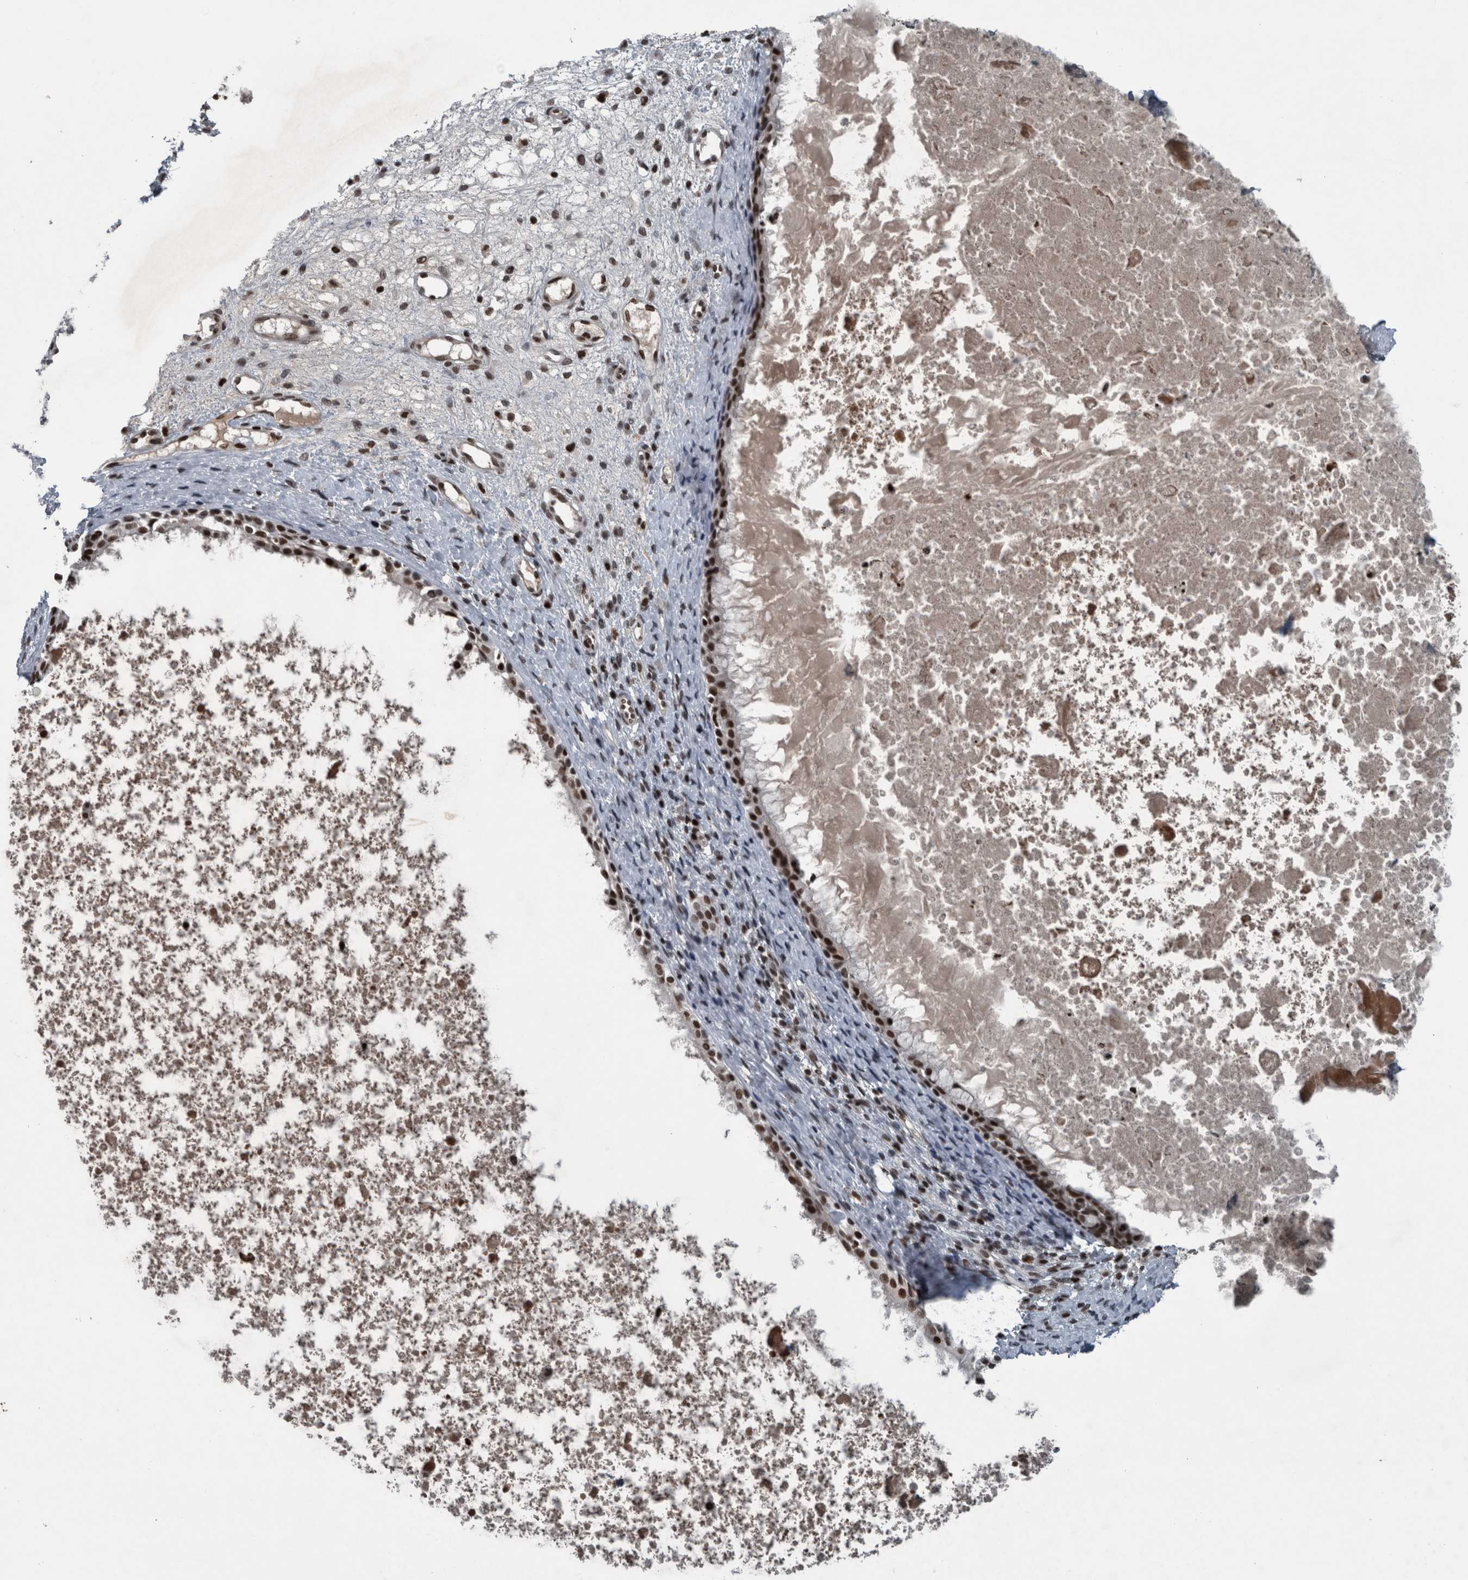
{"staining": {"intensity": "strong", "quantity": ">75%", "location": "nuclear"}, "tissue": "nasopharynx", "cell_type": "Respiratory epithelial cells", "image_type": "normal", "snomed": [{"axis": "morphology", "description": "Normal tissue, NOS"}, {"axis": "topography", "description": "Nasopharynx"}], "caption": "Respiratory epithelial cells demonstrate high levels of strong nuclear expression in approximately >75% of cells in unremarkable nasopharynx. Nuclei are stained in blue.", "gene": "UNC50", "patient": {"sex": "male", "age": 22}}